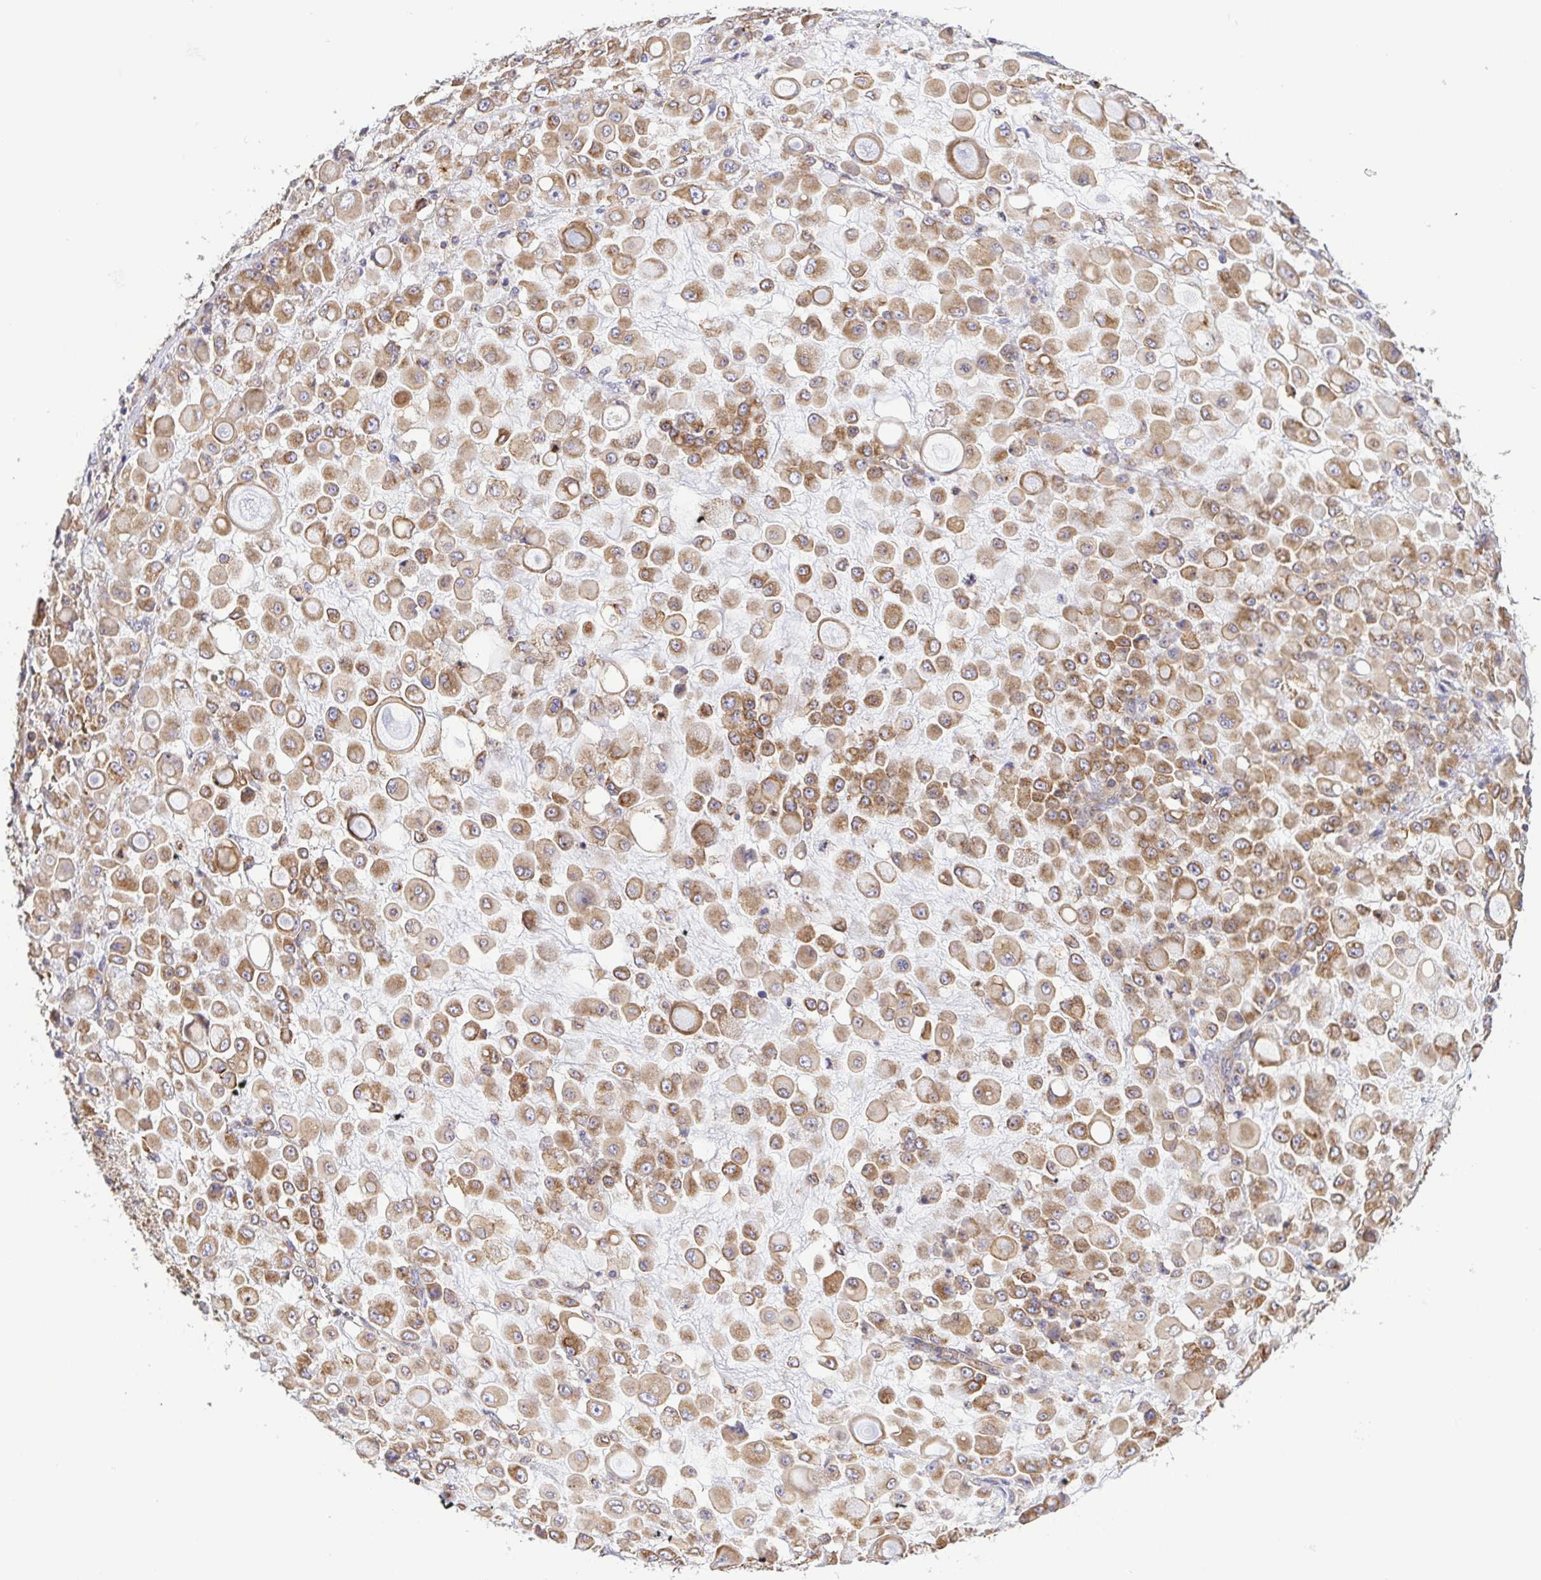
{"staining": {"intensity": "moderate", "quantity": ">75%", "location": "cytoplasmic/membranous"}, "tissue": "stomach cancer", "cell_type": "Tumor cells", "image_type": "cancer", "snomed": [{"axis": "morphology", "description": "Adenocarcinoma, NOS"}, {"axis": "topography", "description": "Stomach"}], "caption": "Adenocarcinoma (stomach) stained with immunohistochemistry (IHC) displays moderate cytoplasmic/membranous positivity in approximately >75% of tumor cells.", "gene": "KIF5B", "patient": {"sex": "female", "age": 76}}